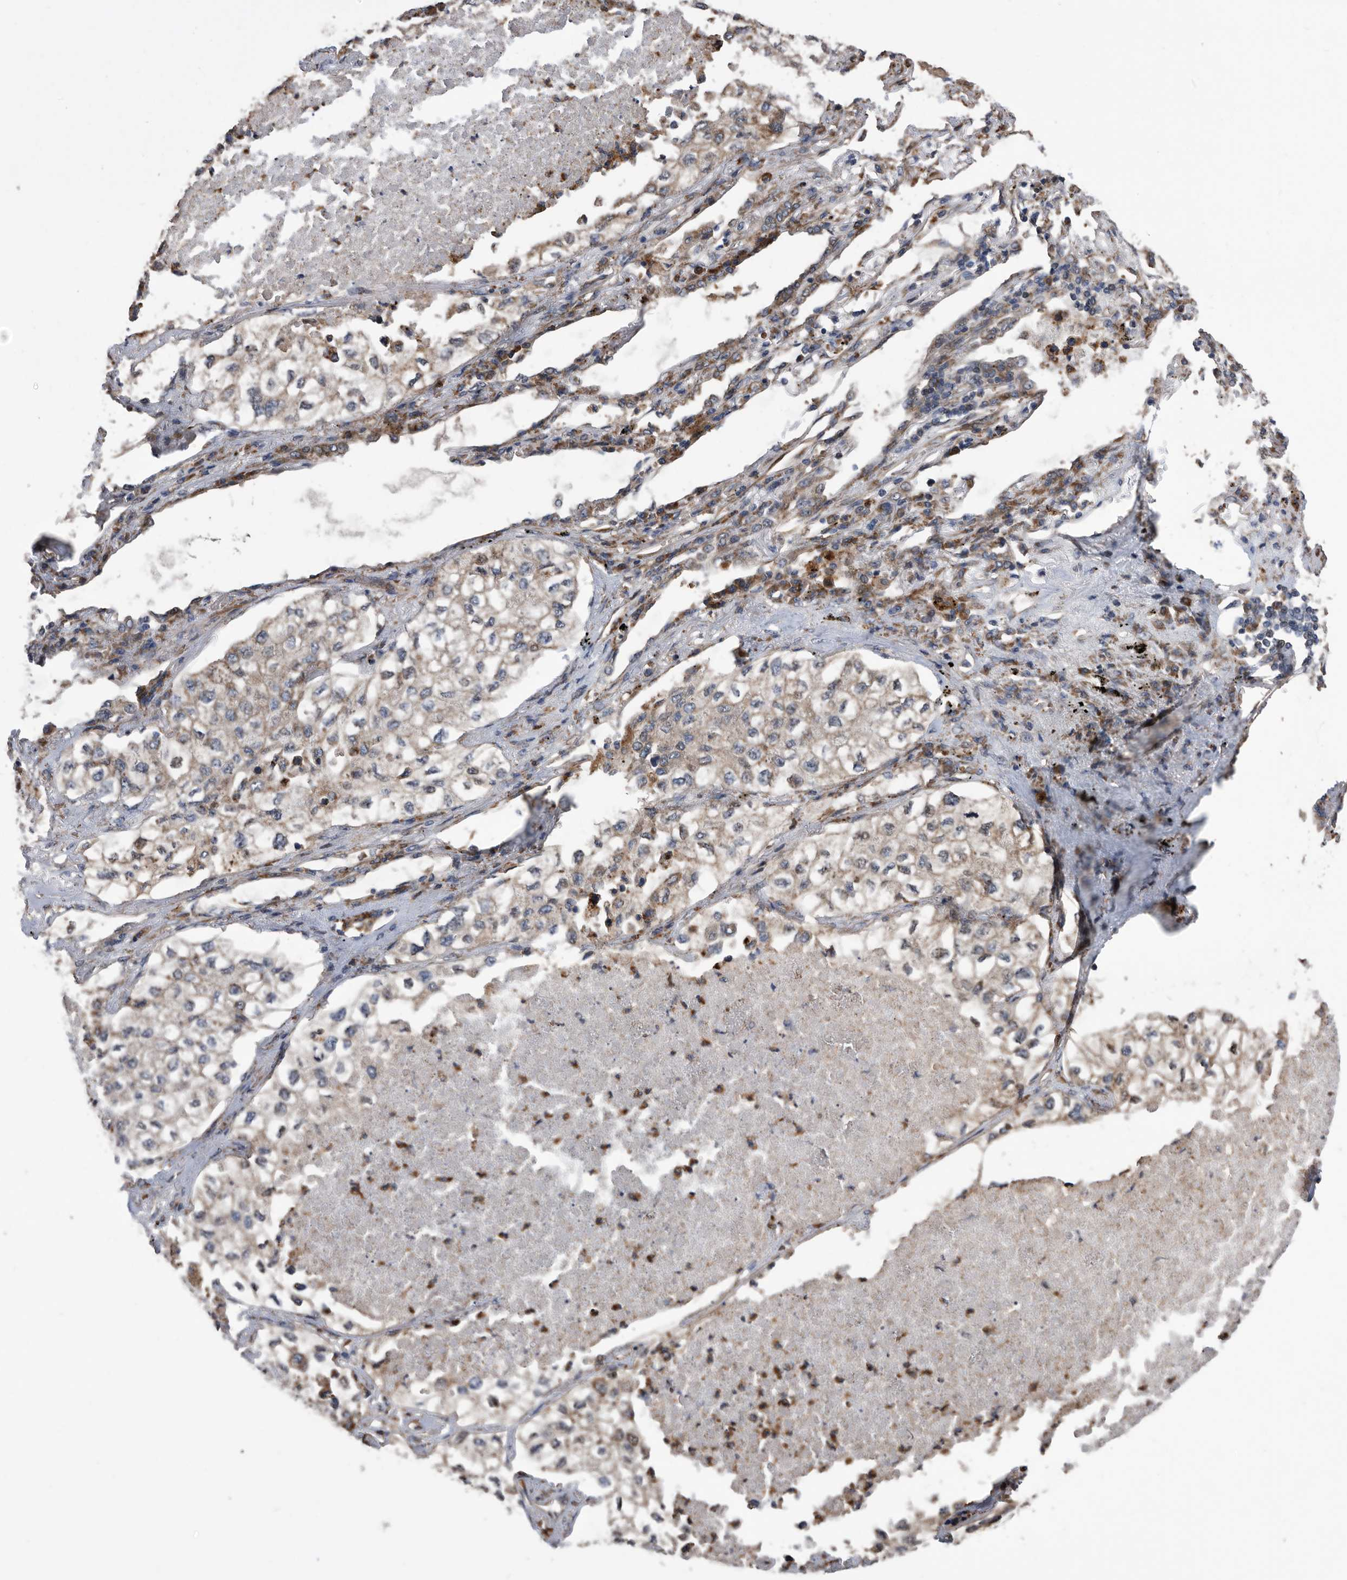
{"staining": {"intensity": "weak", "quantity": "<25%", "location": "cytoplasmic/membranous"}, "tissue": "lung cancer", "cell_type": "Tumor cells", "image_type": "cancer", "snomed": [{"axis": "morphology", "description": "Adenocarcinoma, NOS"}, {"axis": "topography", "description": "Lung"}], "caption": "Tumor cells show no significant staining in lung adenocarcinoma.", "gene": "SERINC2", "patient": {"sex": "male", "age": 63}}